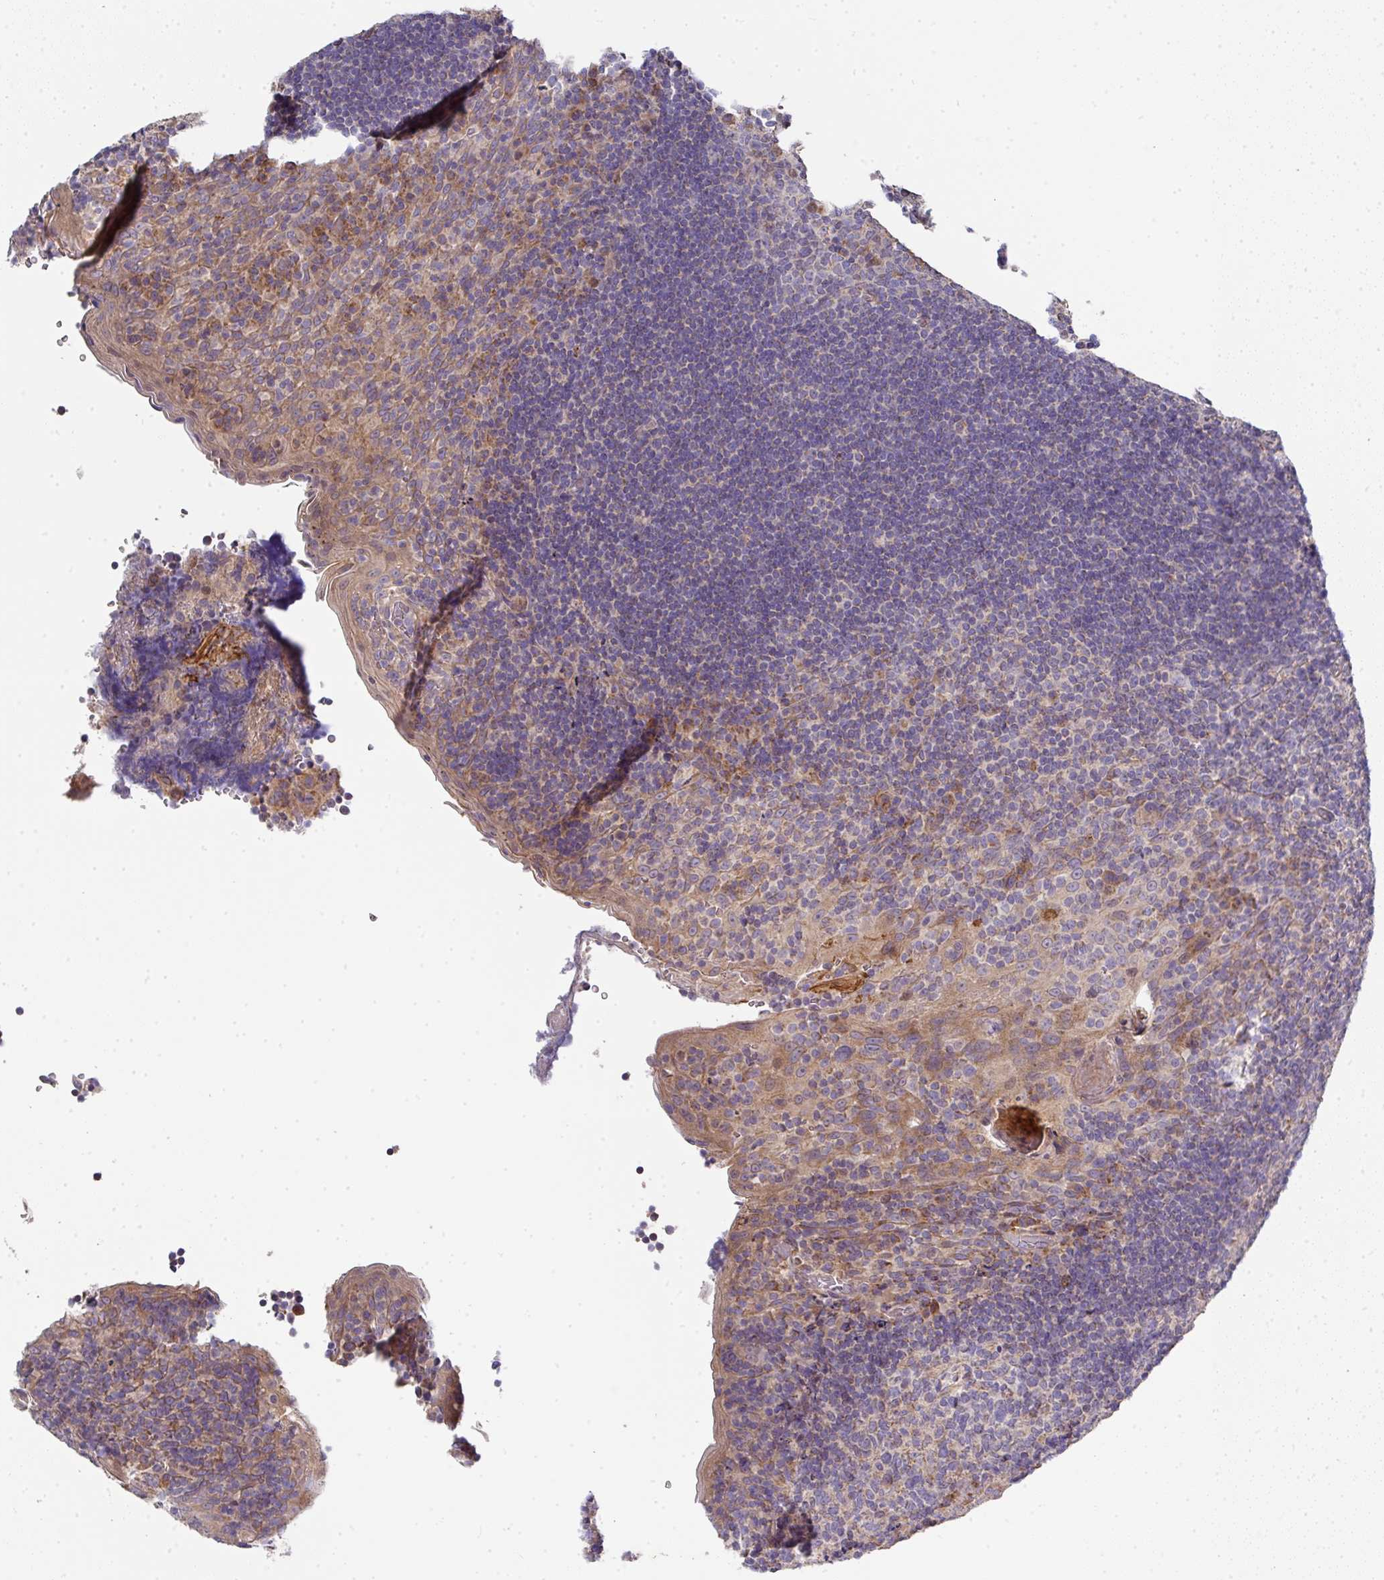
{"staining": {"intensity": "negative", "quantity": "none", "location": "none"}, "tissue": "tonsil", "cell_type": "Germinal center cells", "image_type": "normal", "snomed": [{"axis": "morphology", "description": "Normal tissue, NOS"}, {"axis": "topography", "description": "Tonsil"}], "caption": "Protein analysis of unremarkable tonsil displays no significant positivity in germinal center cells.", "gene": "STK35", "patient": {"sex": "male", "age": 17}}